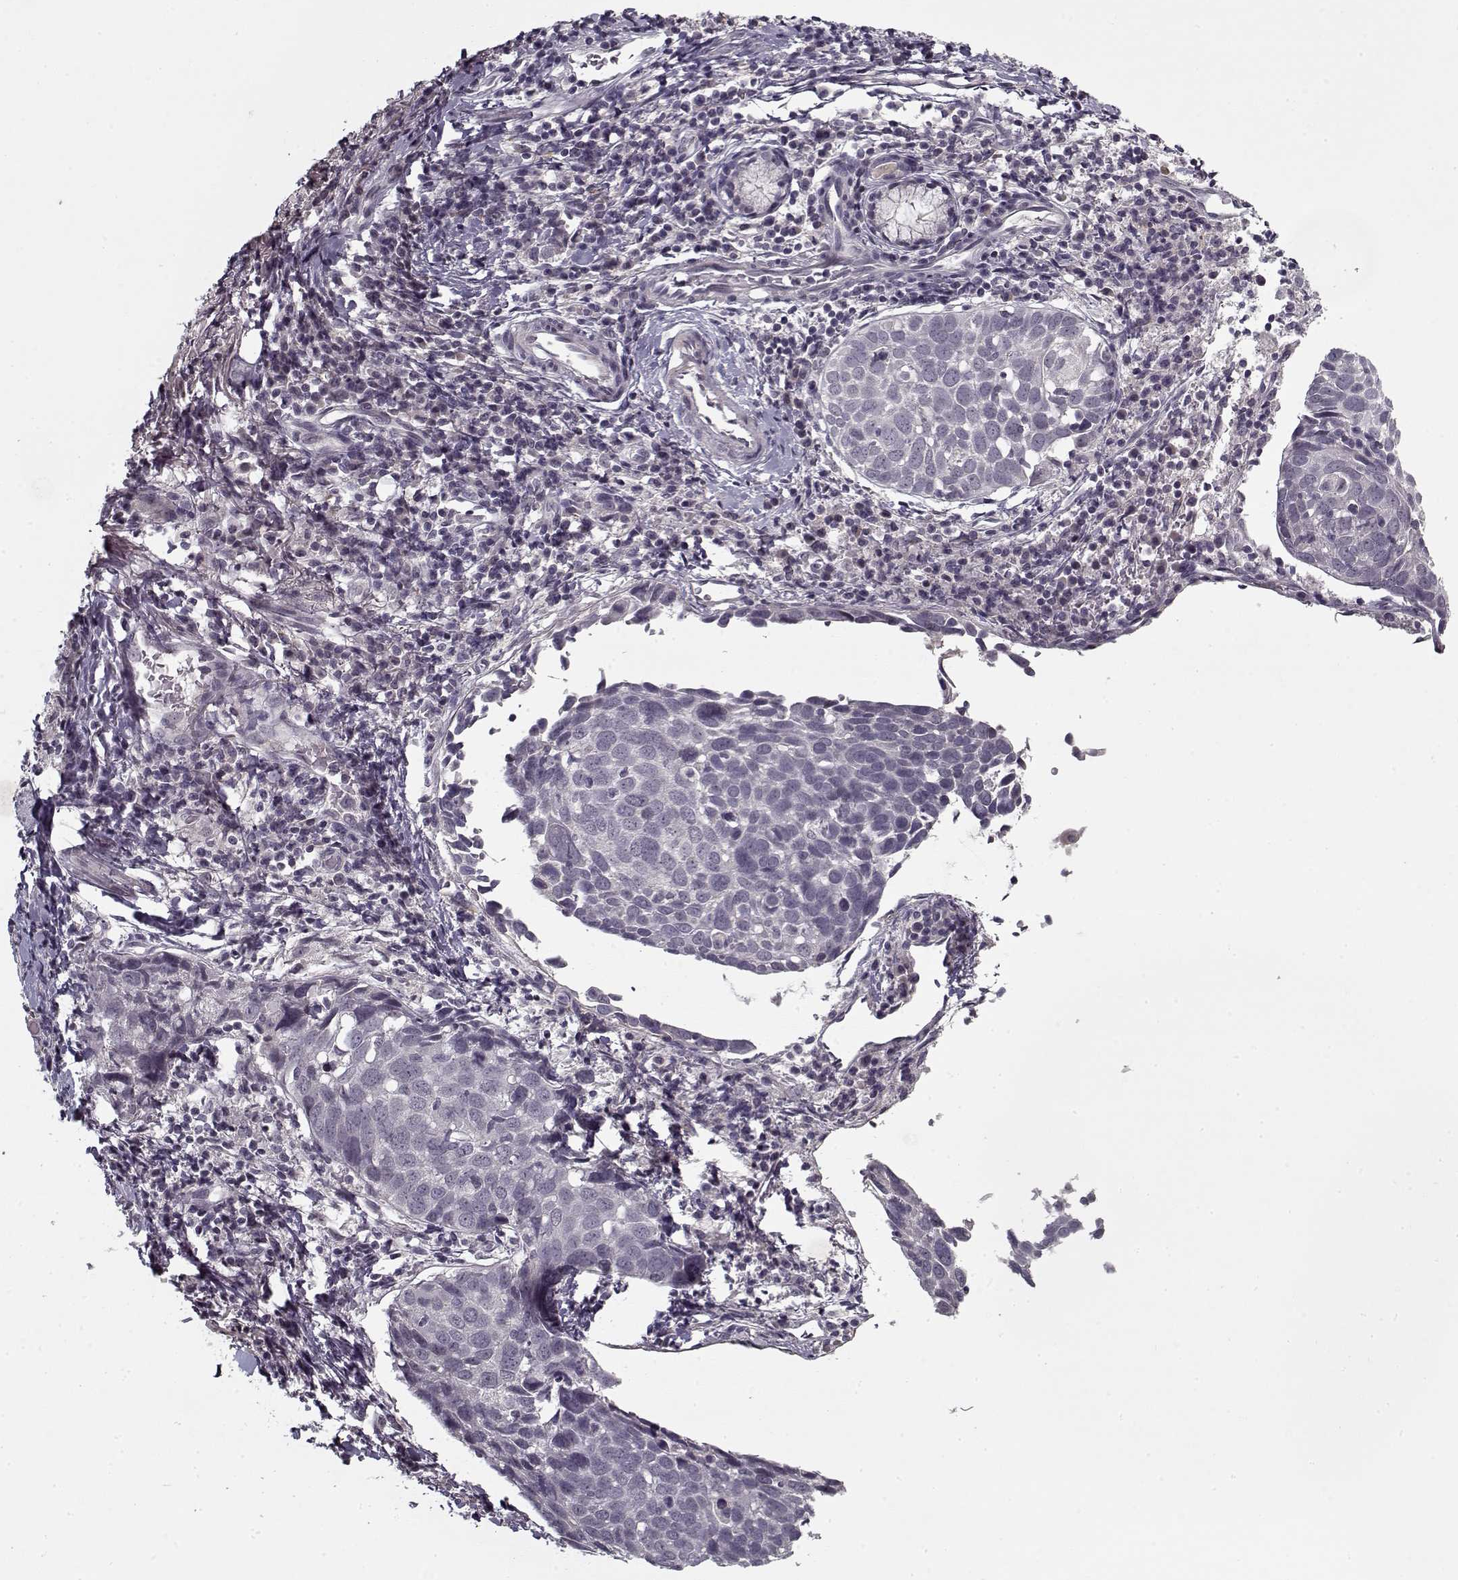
{"staining": {"intensity": "negative", "quantity": "none", "location": "none"}, "tissue": "lung cancer", "cell_type": "Tumor cells", "image_type": "cancer", "snomed": [{"axis": "morphology", "description": "Squamous cell carcinoma, NOS"}, {"axis": "topography", "description": "Lung"}], "caption": "Immunohistochemical staining of human lung cancer (squamous cell carcinoma) exhibits no significant expression in tumor cells.", "gene": "LAMA2", "patient": {"sex": "male", "age": 57}}